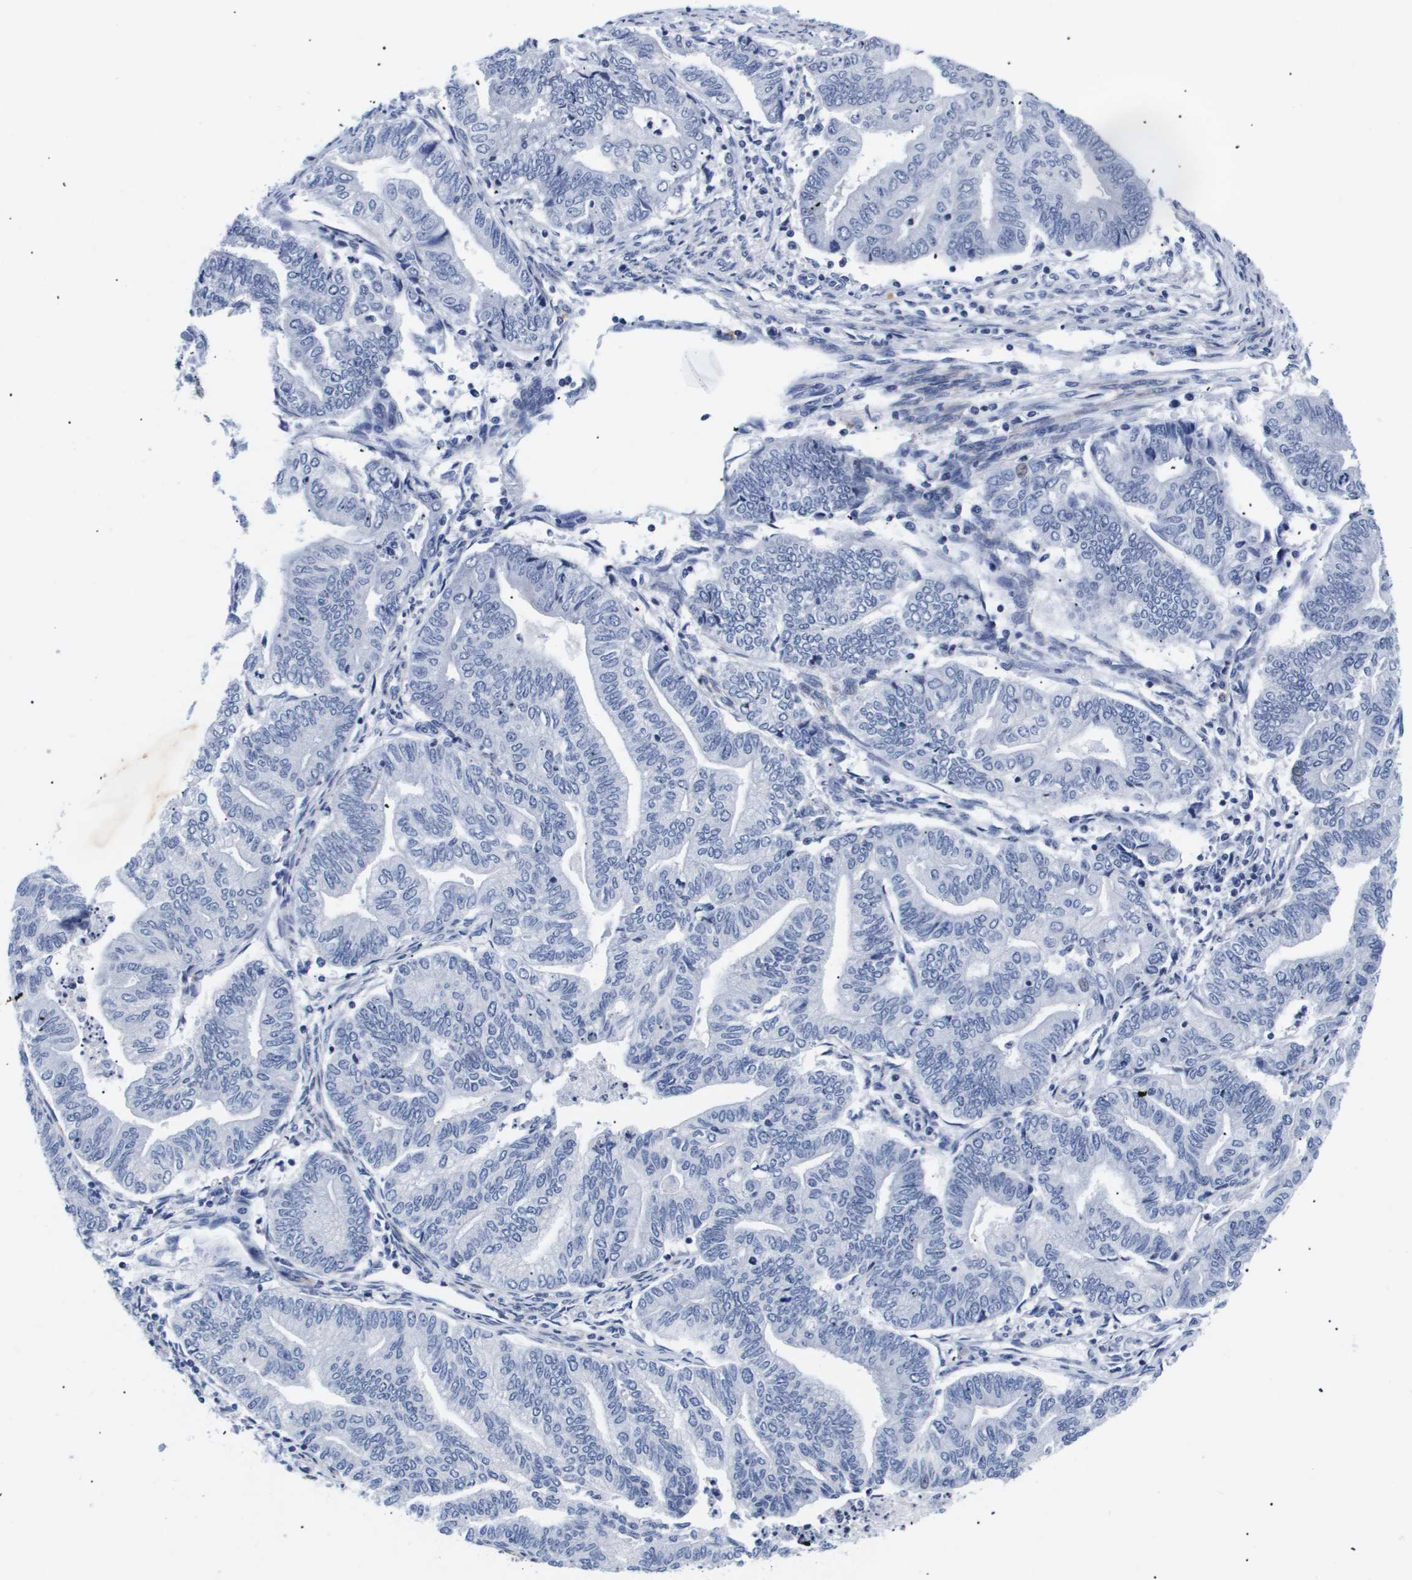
{"staining": {"intensity": "negative", "quantity": "none", "location": "none"}, "tissue": "endometrial cancer", "cell_type": "Tumor cells", "image_type": "cancer", "snomed": [{"axis": "morphology", "description": "Adenocarcinoma, NOS"}, {"axis": "topography", "description": "Endometrium"}], "caption": "IHC of endometrial cancer exhibits no staining in tumor cells.", "gene": "SHD", "patient": {"sex": "female", "age": 79}}